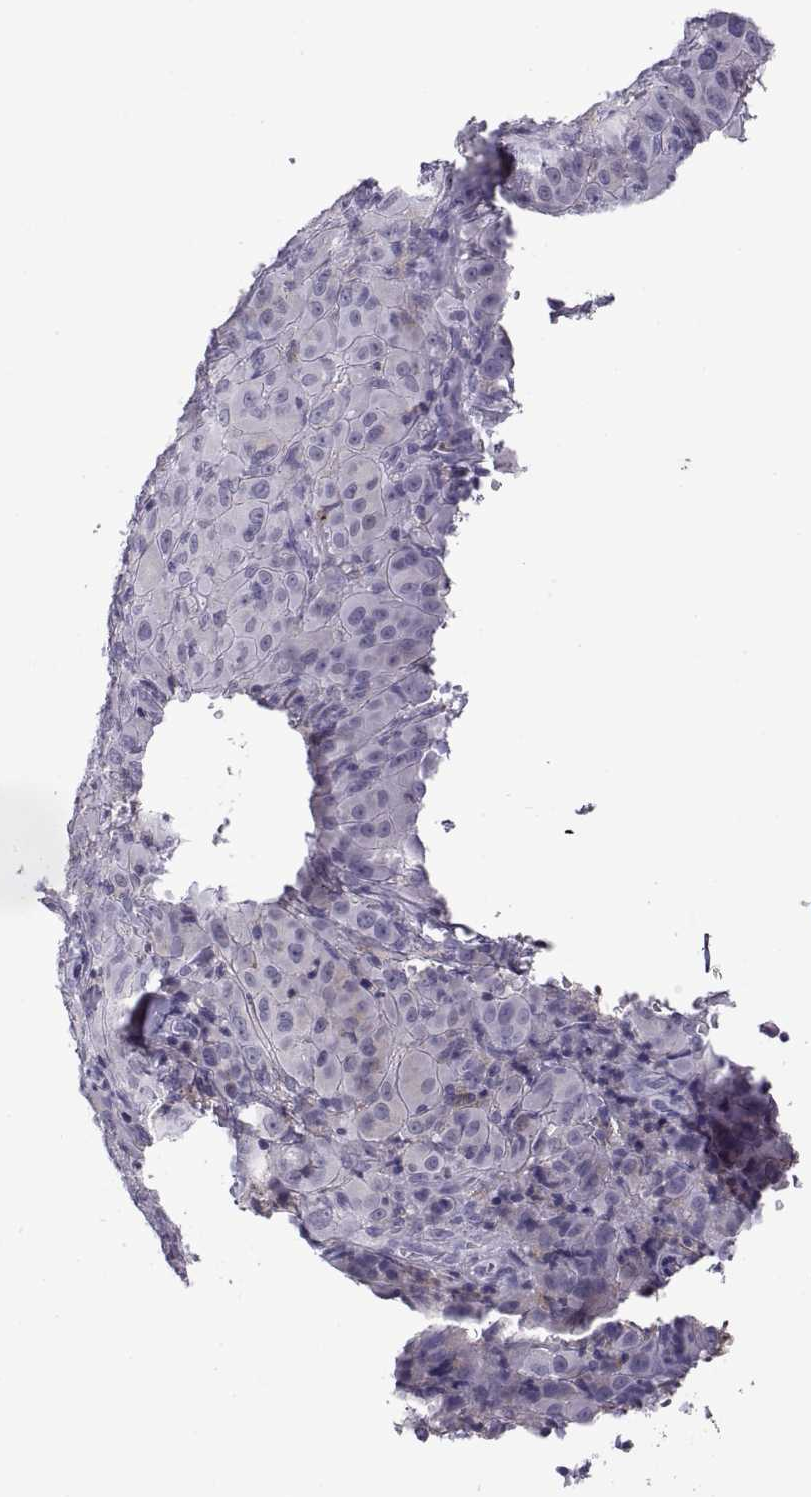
{"staining": {"intensity": "negative", "quantity": "none", "location": "none"}, "tissue": "melanoma", "cell_type": "Tumor cells", "image_type": "cancer", "snomed": [{"axis": "morphology", "description": "Malignant melanoma, NOS"}, {"axis": "topography", "description": "Skin"}], "caption": "Tumor cells show no significant positivity in melanoma.", "gene": "RGS19", "patient": {"sex": "female", "age": 87}}